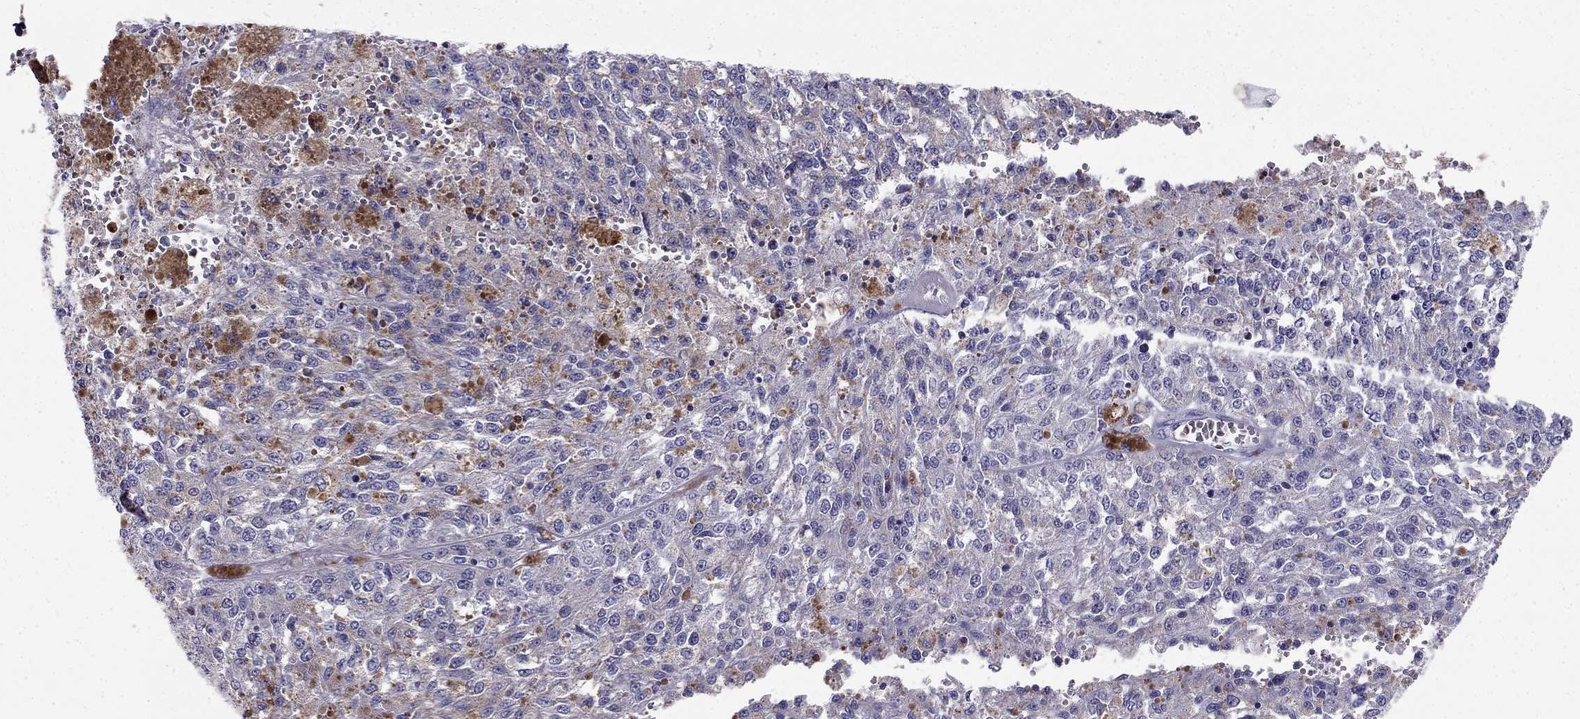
{"staining": {"intensity": "negative", "quantity": "none", "location": "none"}, "tissue": "melanoma", "cell_type": "Tumor cells", "image_type": "cancer", "snomed": [{"axis": "morphology", "description": "Malignant melanoma, Metastatic site"}, {"axis": "topography", "description": "Lymph node"}], "caption": "Immunohistochemistry histopathology image of human melanoma stained for a protein (brown), which shows no staining in tumor cells. (DAB IHC visualized using brightfield microscopy, high magnification).", "gene": "PTH", "patient": {"sex": "female", "age": 64}}